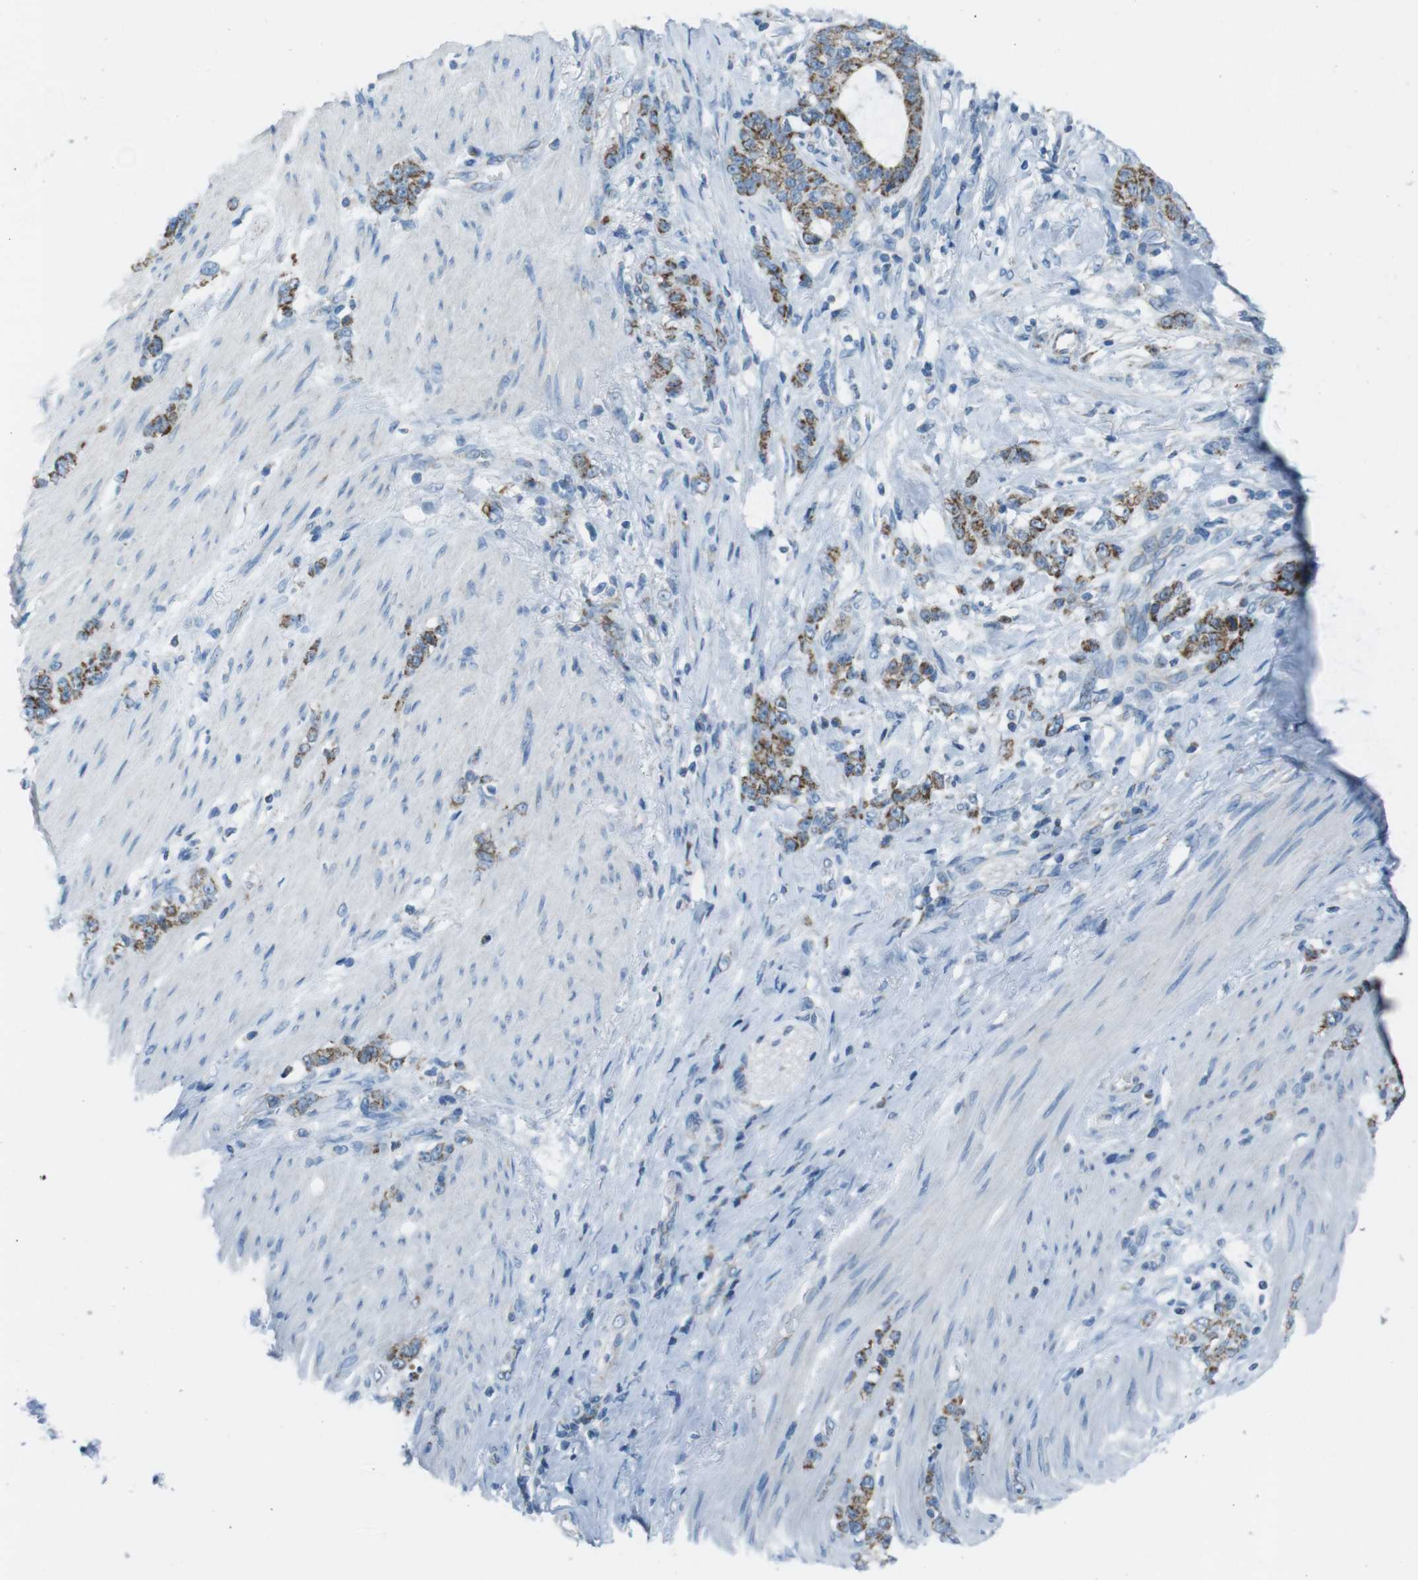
{"staining": {"intensity": "moderate", "quantity": ">75%", "location": "cytoplasmic/membranous"}, "tissue": "stomach cancer", "cell_type": "Tumor cells", "image_type": "cancer", "snomed": [{"axis": "morphology", "description": "Adenocarcinoma, NOS"}, {"axis": "topography", "description": "Stomach, lower"}], "caption": "A high-resolution micrograph shows immunohistochemistry (IHC) staining of stomach adenocarcinoma, which exhibits moderate cytoplasmic/membranous staining in approximately >75% of tumor cells.", "gene": "DNAJA3", "patient": {"sex": "male", "age": 88}}